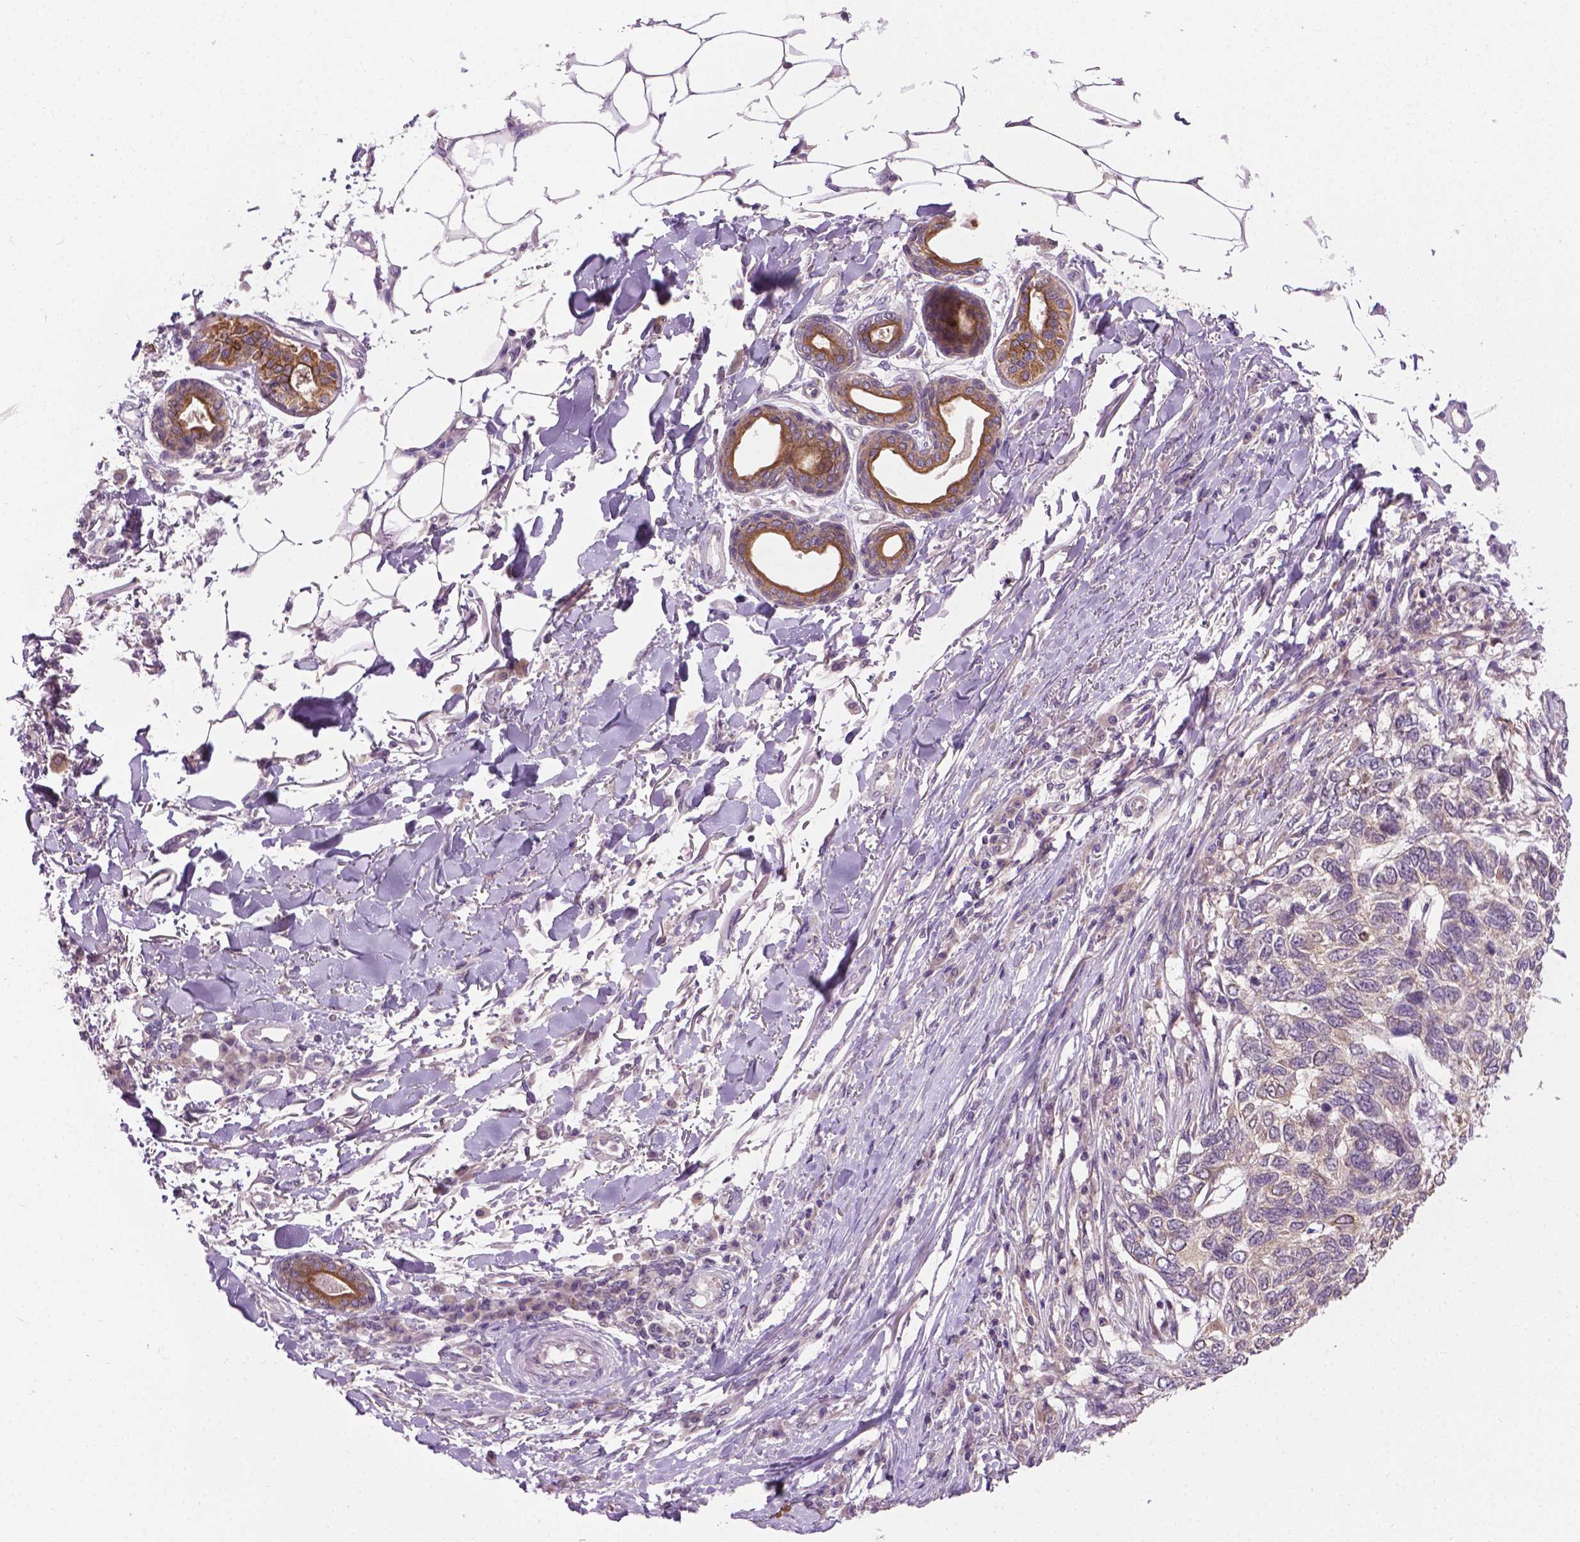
{"staining": {"intensity": "negative", "quantity": "none", "location": "none"}, "tissue": "skin cancer", "cell_type": "Tumor cells", "image_type": "cancer", "snomed": [{"axis": "morphology", "description": "Basal cell carcinoma"}, {"axis": "topography", "description": "Skin"}], "caption": "Tumor cells show no significant staining in skin cancer (basal cell carcinoma).", "gene": "MZT1", "patient": {"sex": "female", "age": 65}}